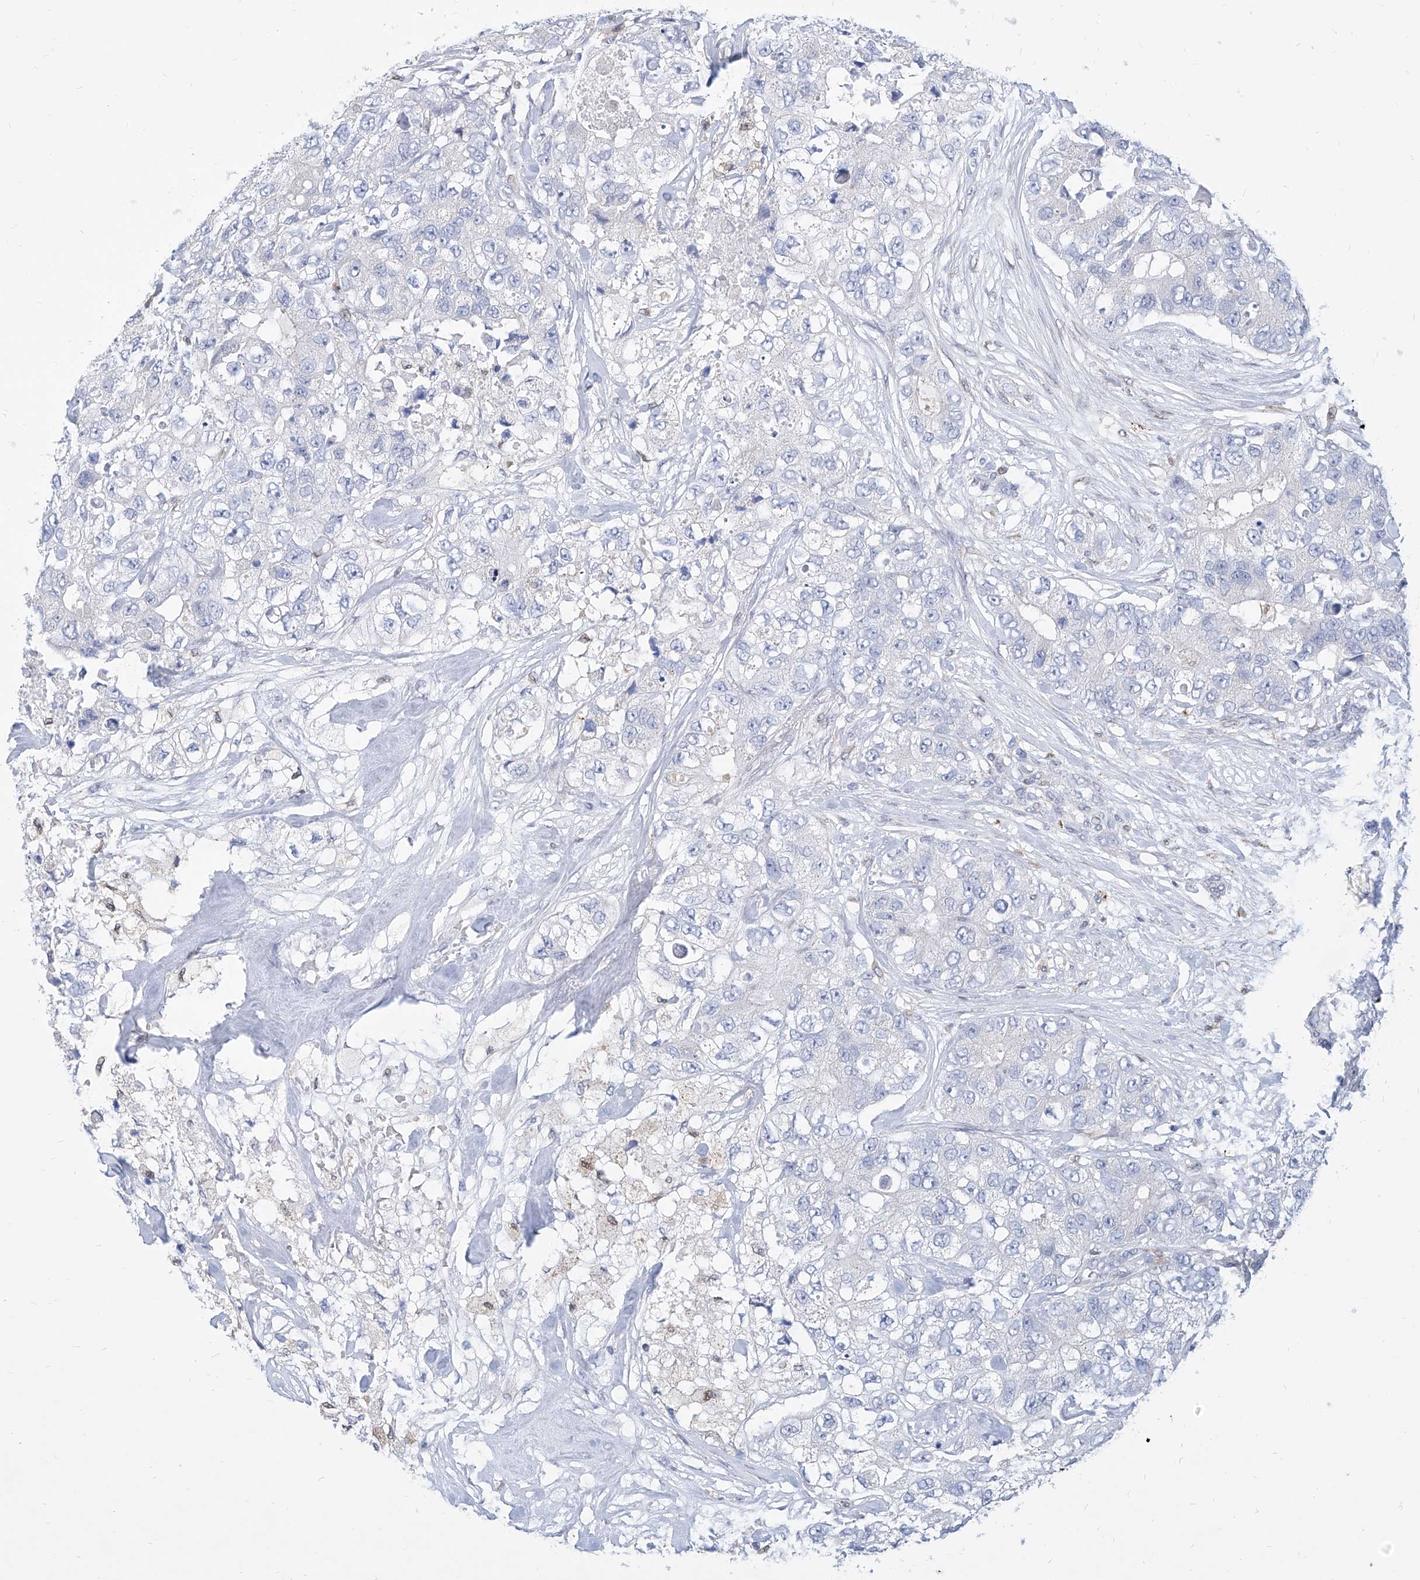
{"staining": {"intensity": "negative", "quantity": "none", "location": "none"}, "tissue": "breast cancer", "cell_type": "Tumor cells", "image_type": "cancer", "snomed": [{"axis": "morphology", "description": "Duct carcinoma"}, {"axis": "topography", "description": "Breast"}], "caption": "Immunohistochemistry (IHC) image of neoplastic tissue: human invasive ductal carcinoma (breast) stained with DAB (3,3'-diaminobenzidine) exhibits no significant protein positivity in tumor cells.", "gene": "MX2", "patient": {"sex": "female", "age": 62}}